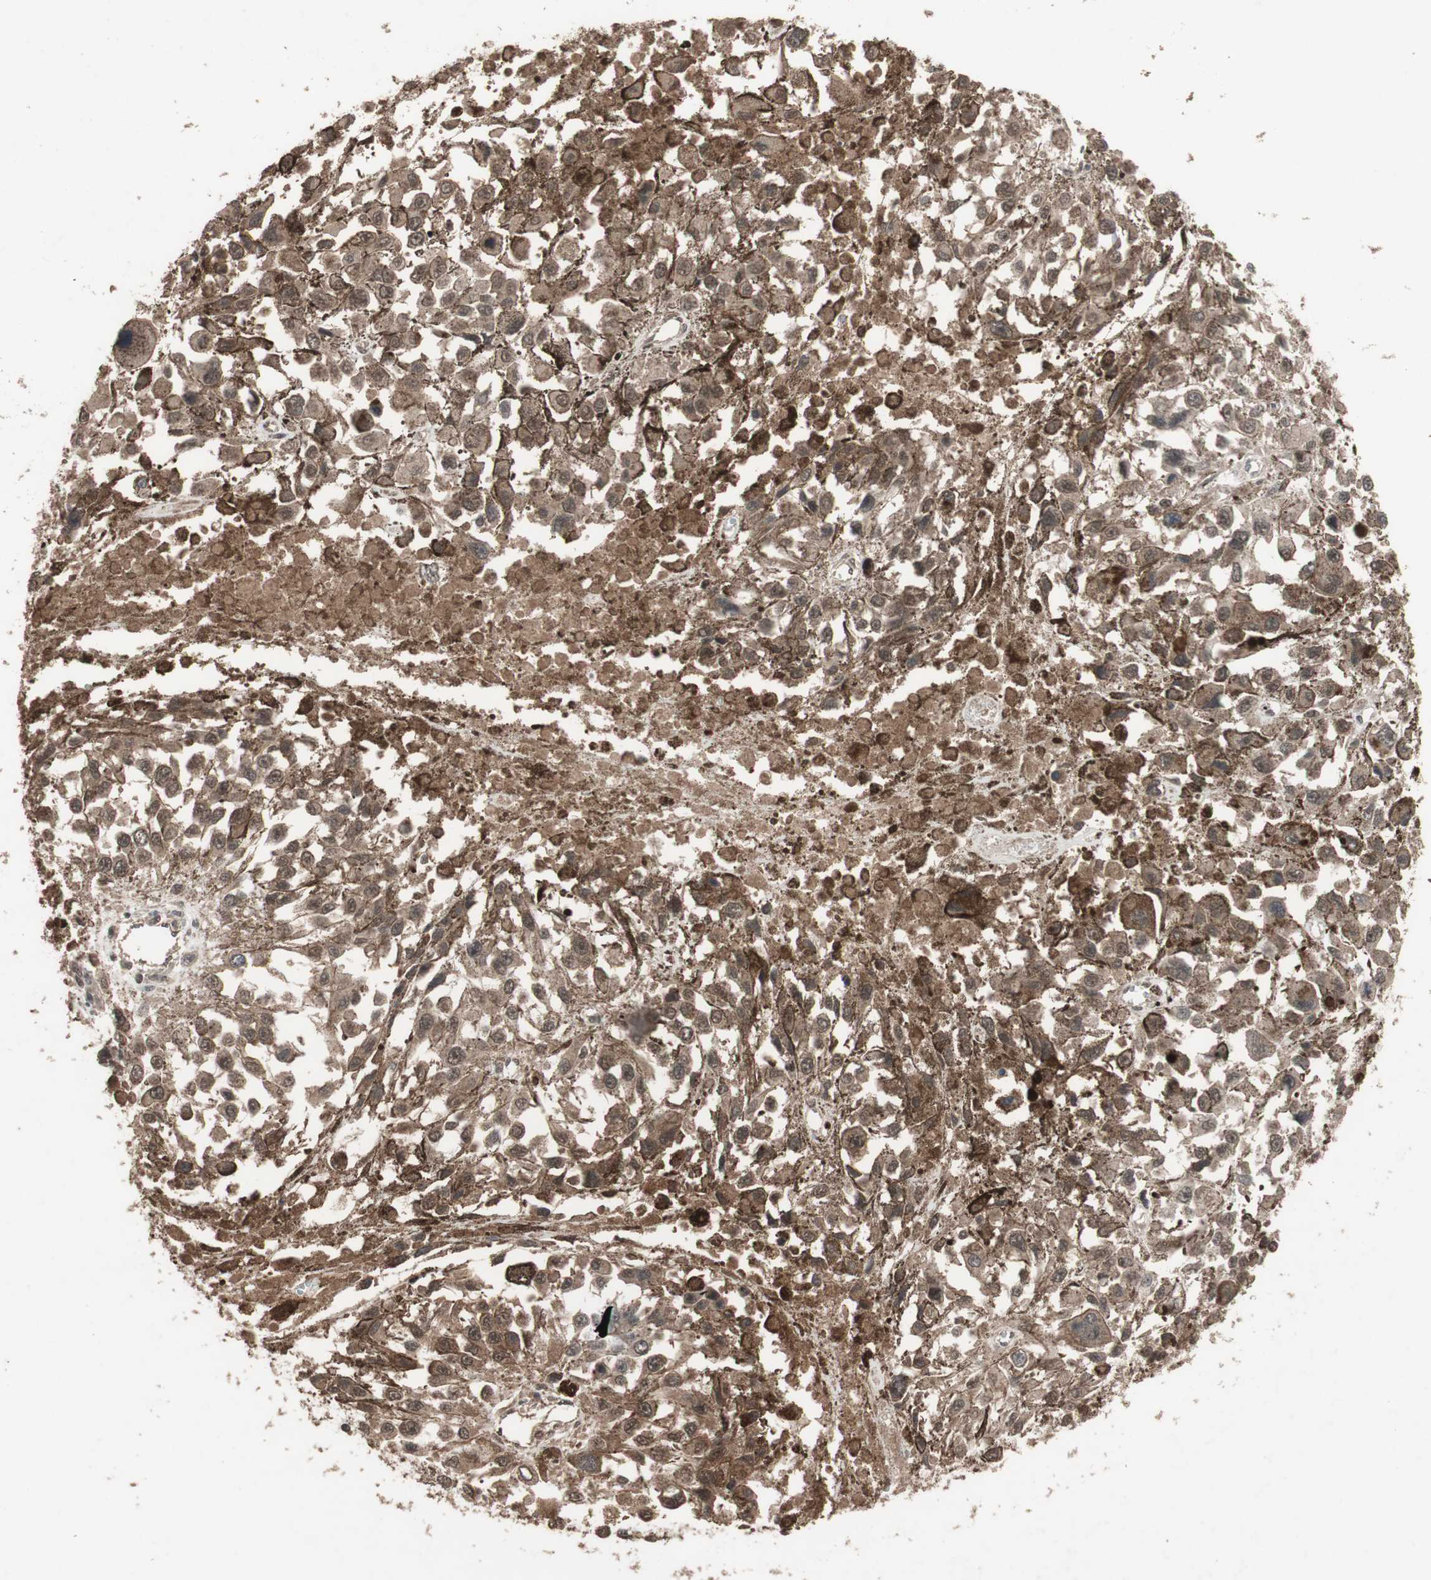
{"staining": {"intensity": "moderate", "quantity": ">75%", "location": "cytoplasmic/membranous,nuclear"}, "tissue": "melanoma", "cell_type": "Tumor cells", "image_type": "cancer", "snomed": [{"axis": "morphology", "description": "Malignant melanoma, Metastatic site"}, {"axis": "topography", "description": "Lymph node"}], "caption": "Immunohistochemistry (DAB) staining of melanoma displays moderate cytoplasmic/membranous and nuclear protein staining in approximately >75% of tumor cells. Using DAB (3,3'-diaminobenzidine) (brown) and hematoxylin (blue) stains, captured at high magnification using brightfield microscopy.", "gene": "KANSL1", "patient": {"sex": "male", "age": 59}}